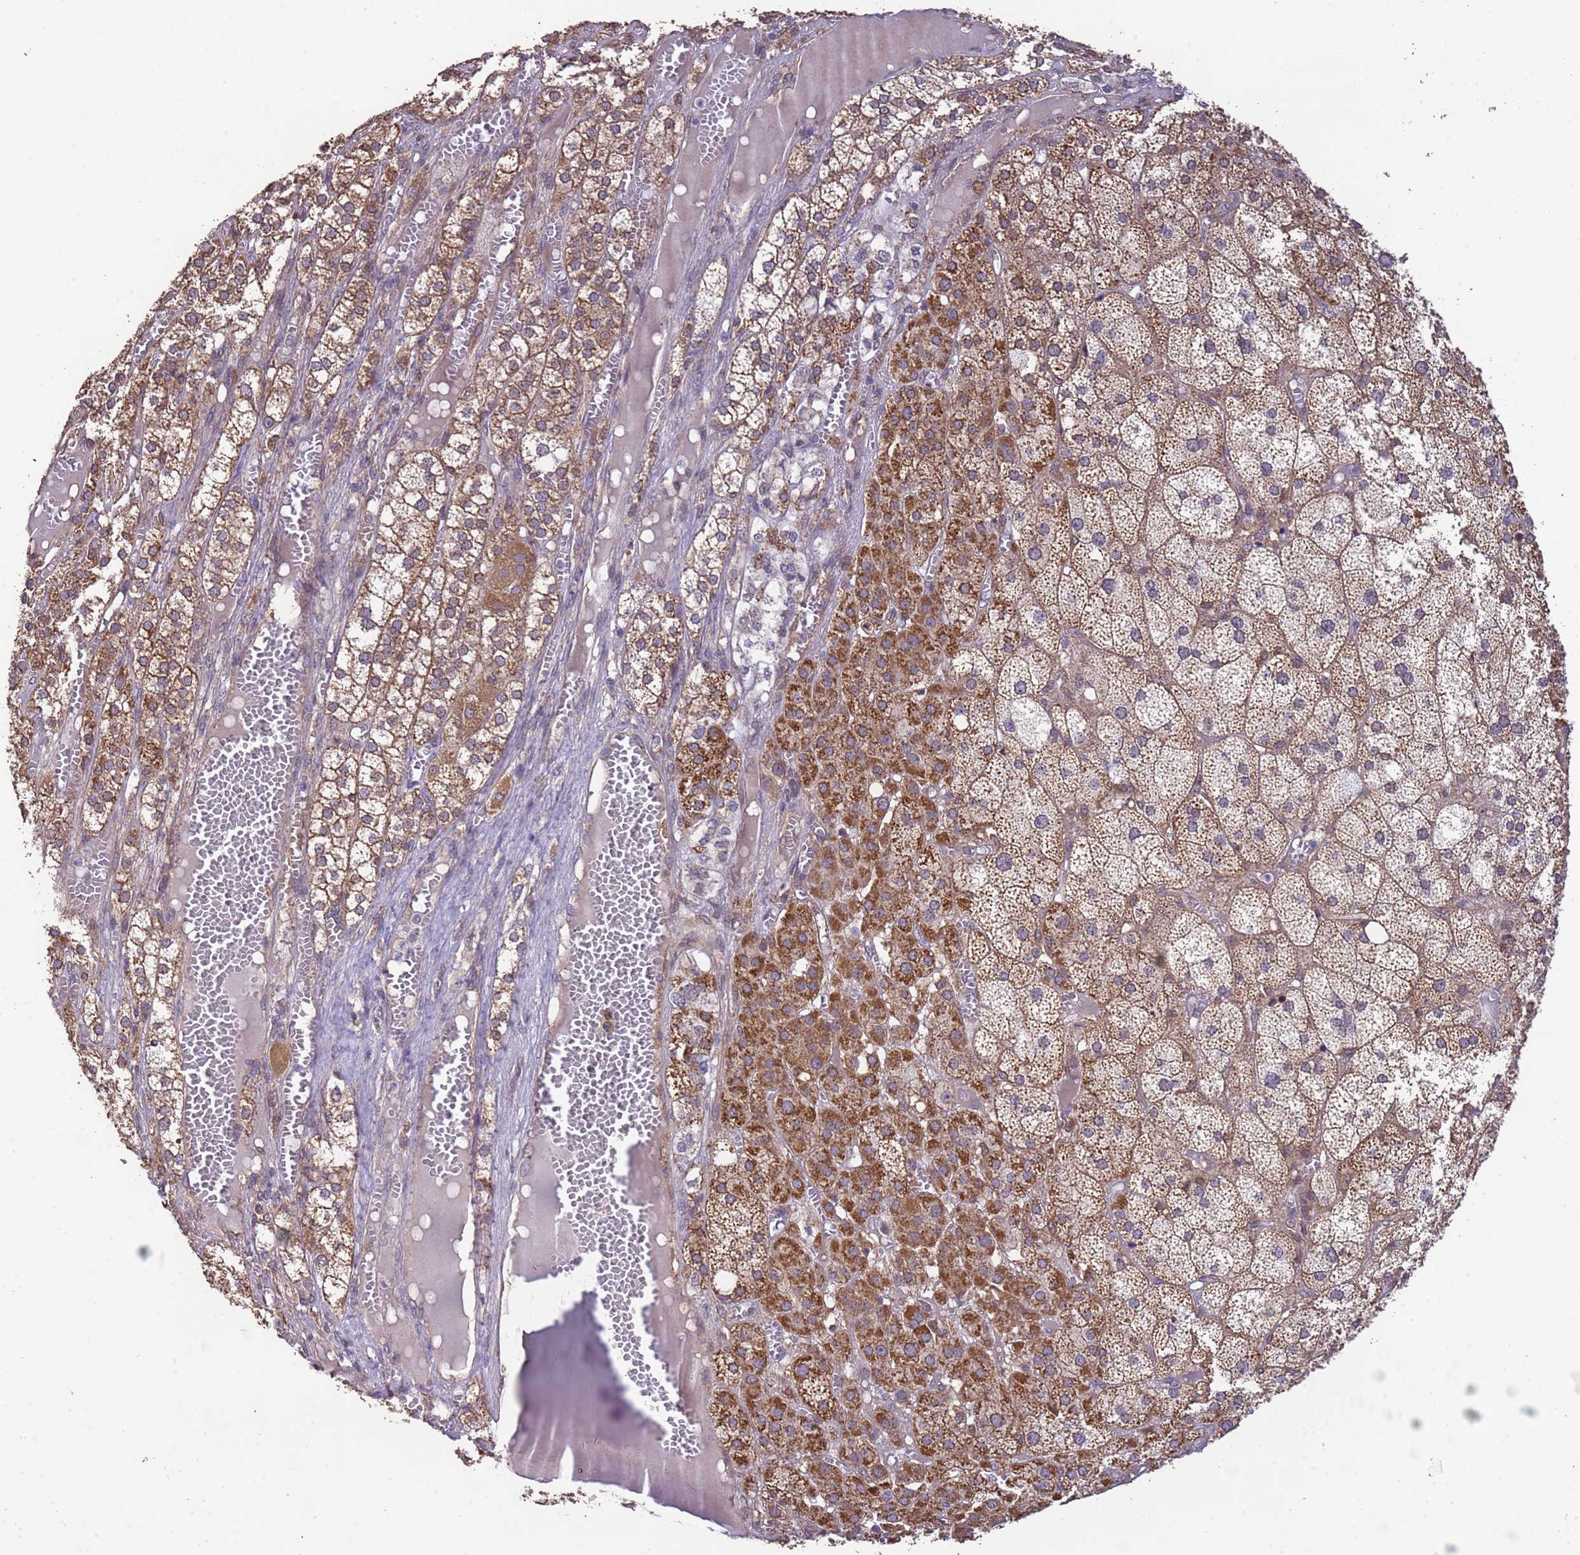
{"staining": {"intensity": "strong", "quantity": "25%-75%", "location": "cytoplasmic/membranous,nuclear"}, "tissue": "adrenal gland", "cell_type": "Glandular cells", "image_type": "normal", "snomed": [{"axis": "morphology", "description": "Normal tissue, NOS"}, {"axis": "topography", "description": "Adrenal gland"}], "caption": "Immunohistochemistry histopathology image of unremarkable adrenal gland: human adrenal gland stained using immunohistochemistry (IHC) demonstrates high levels of strong protein expression localized specifically in the cytoplasmic/membranous,nuclear of glandular cells, appearing as a cytoplasmic/membranous,nuclear brown color.", "gene": "NPHP1", "patient": {"sex": "female", "age": 61}}